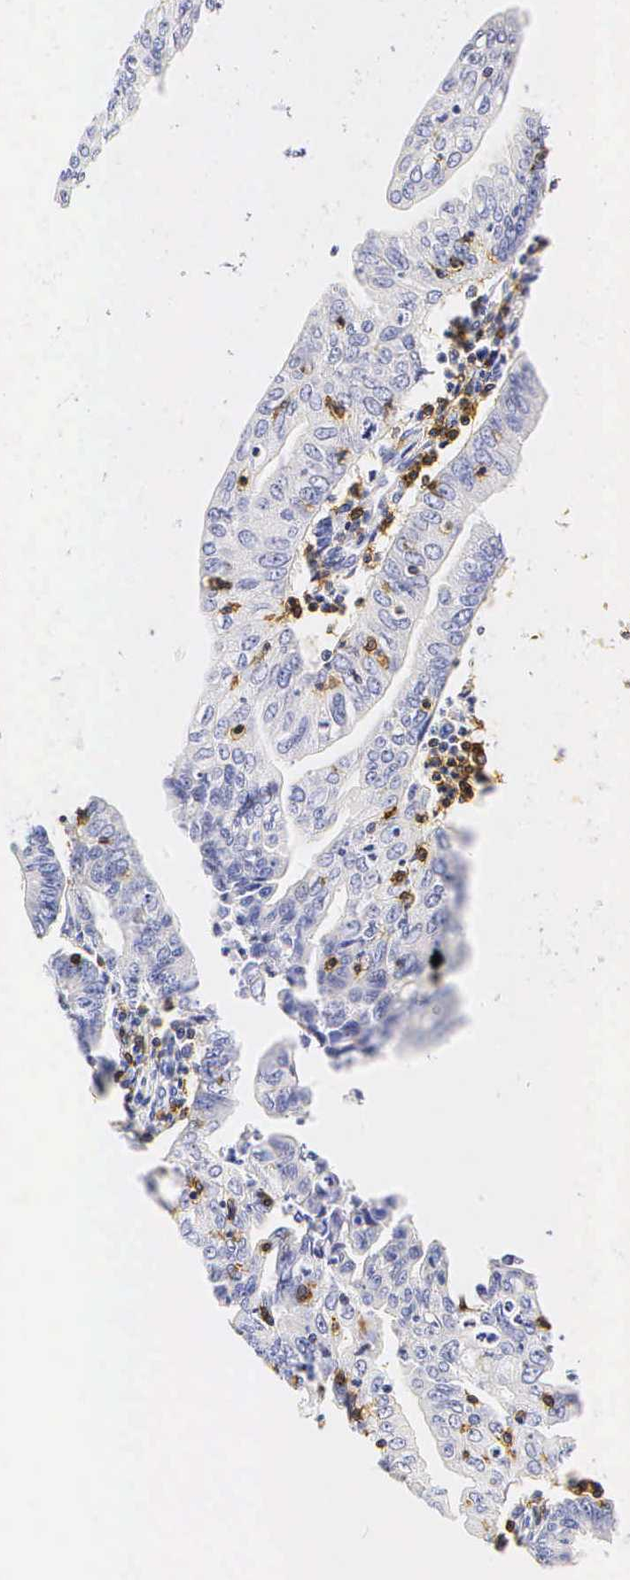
{"staining": {"intensity": "negative", "quantity": "none", "location": "none"}, "tissue": "endometrial cancer", "cell_type": "Tumor cells", "image_type": "cancer", "snomed": [{"axis": "morphology", "description": "Adenocarcinoma, NOS"}, {"axis": "topography", "description": "Endometrium"}], "caption": "This photomicrograph is of adenocarcinoma (endometrial) stained with IHC to label a protein in brown with the nuclei are counter-stained blue. There is no staining in tumor cells.", "gene": "CD3E", "patient": {"sex": "female", "age": 60}}